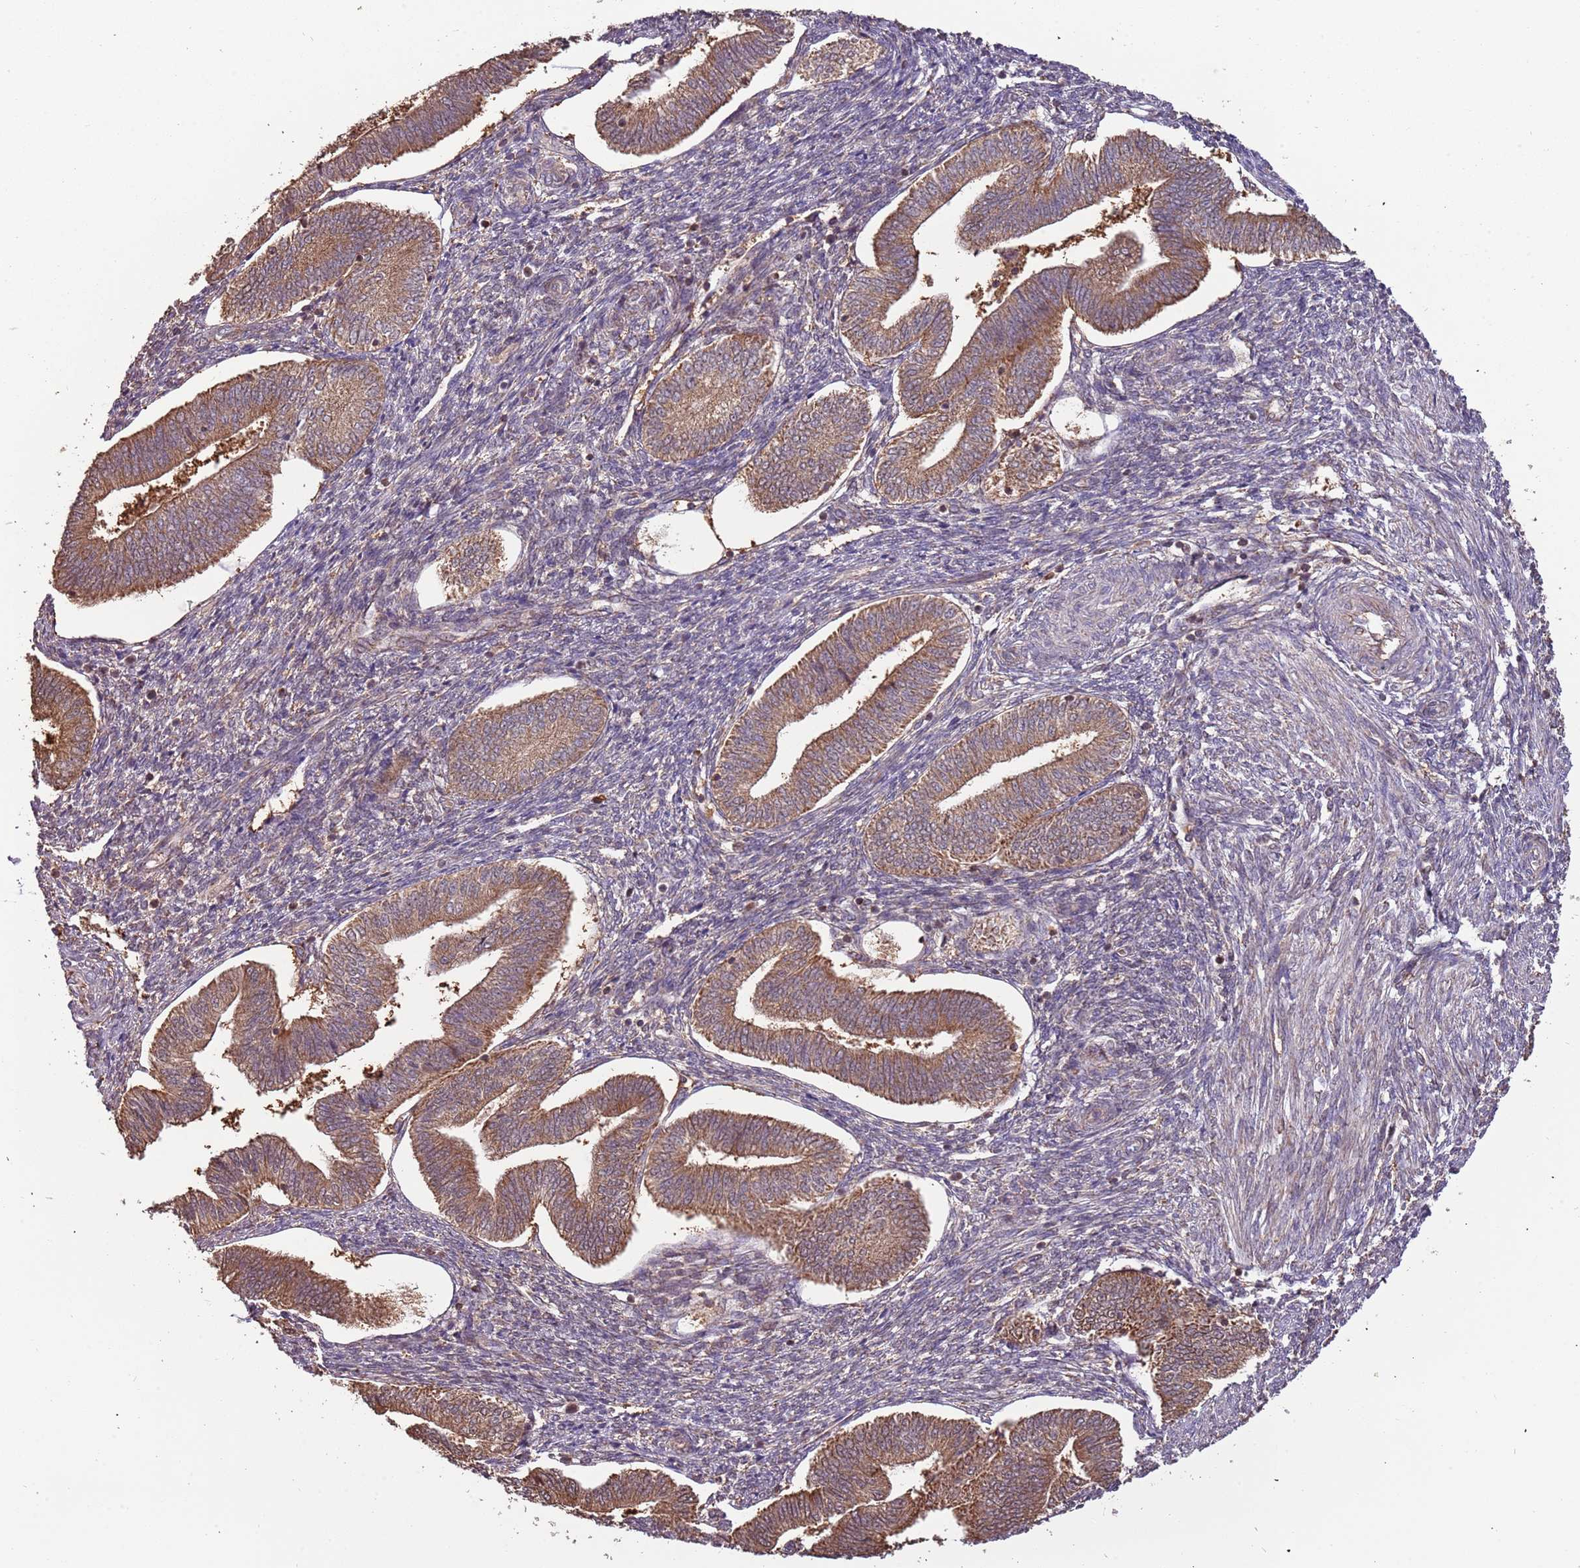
{"staining": {"intensity": "moderate", "quantity": "25%-75%", "location": "cytoplasmic/membranous,nuclear"}, "tissue": "endometrium", "cell_type": "Cells in endometrial stroma", "image_type": "normal", "snomed": [{"axis": "morphology", "description": "Normal tissue, NOS"}, {"axis": "topography", "description": "Endometrium"}], "caption": "Moderate cytoplasmic/membranous,nuclear protein positivity is appreciated in about 25%-75% of cells in endometrial stroma in endometrium. (DAB (3,3'-diaminobenzidine) IHC, brown staining for protein, blue staining for nuclei).", "gene": "IL17RD", "patient": {"sex": "female", "age": 34}}